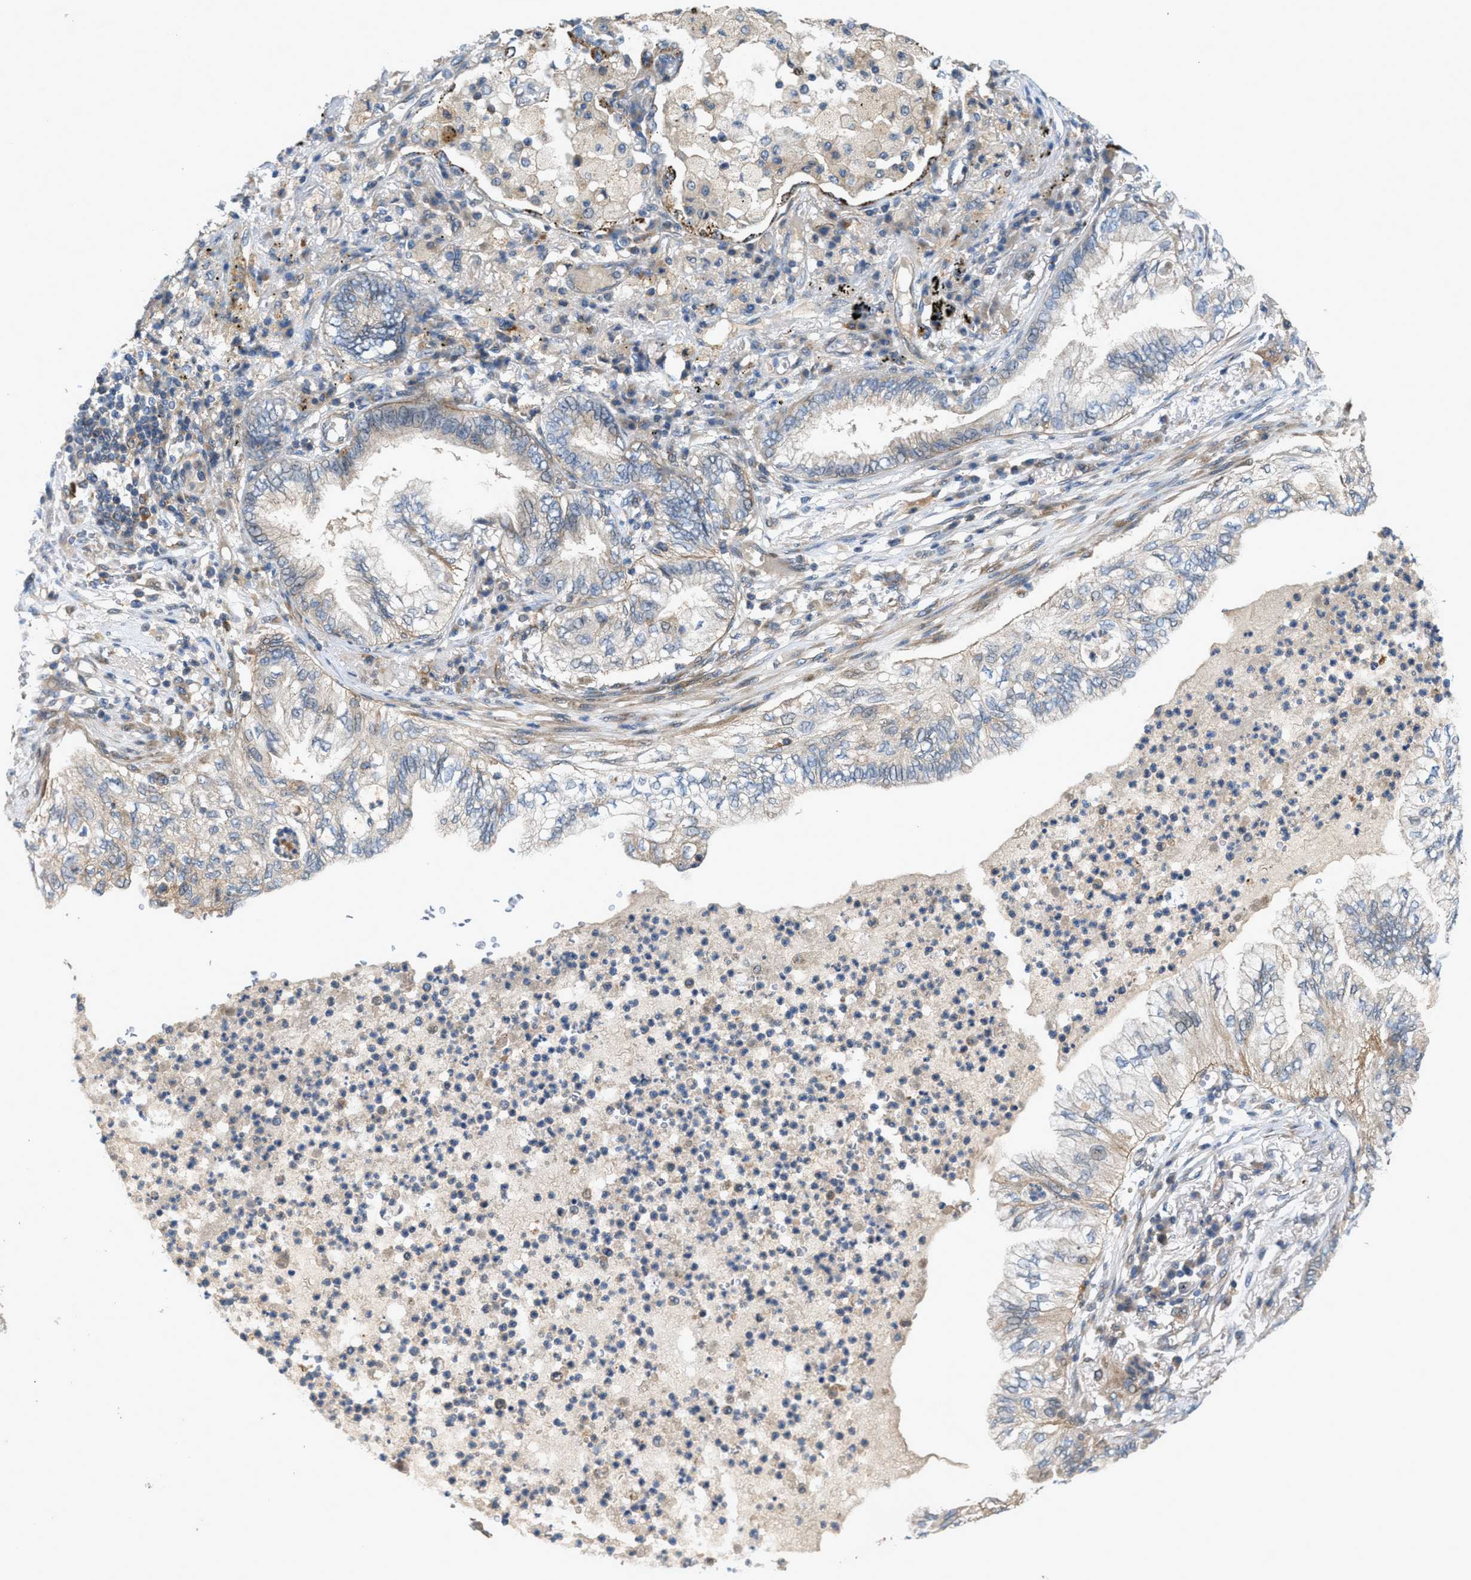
{"staining": {"intensity": "weak", "quantity": "<25%", "location": "cytoplasmic/membranous"}, "tissue": "lung cancer", "cell_type": "Tumor cells", "image_type": "cancer", "snomed": [{"axis": "morphology", "description": "Normal tissue, NOS"}, {"axis": "morphology", "description": "Adenocarcinoma, NOS"}, {"axis": "topography", "description": "Bronchus"}, {"axis": "topography", "description": "Lung"}], "caption": "Tumor cells are negative for protein expression in human lung adenocarcinoma.", "gene": "CYB5D1", "patient": {"sex": "female", "age": 70}}